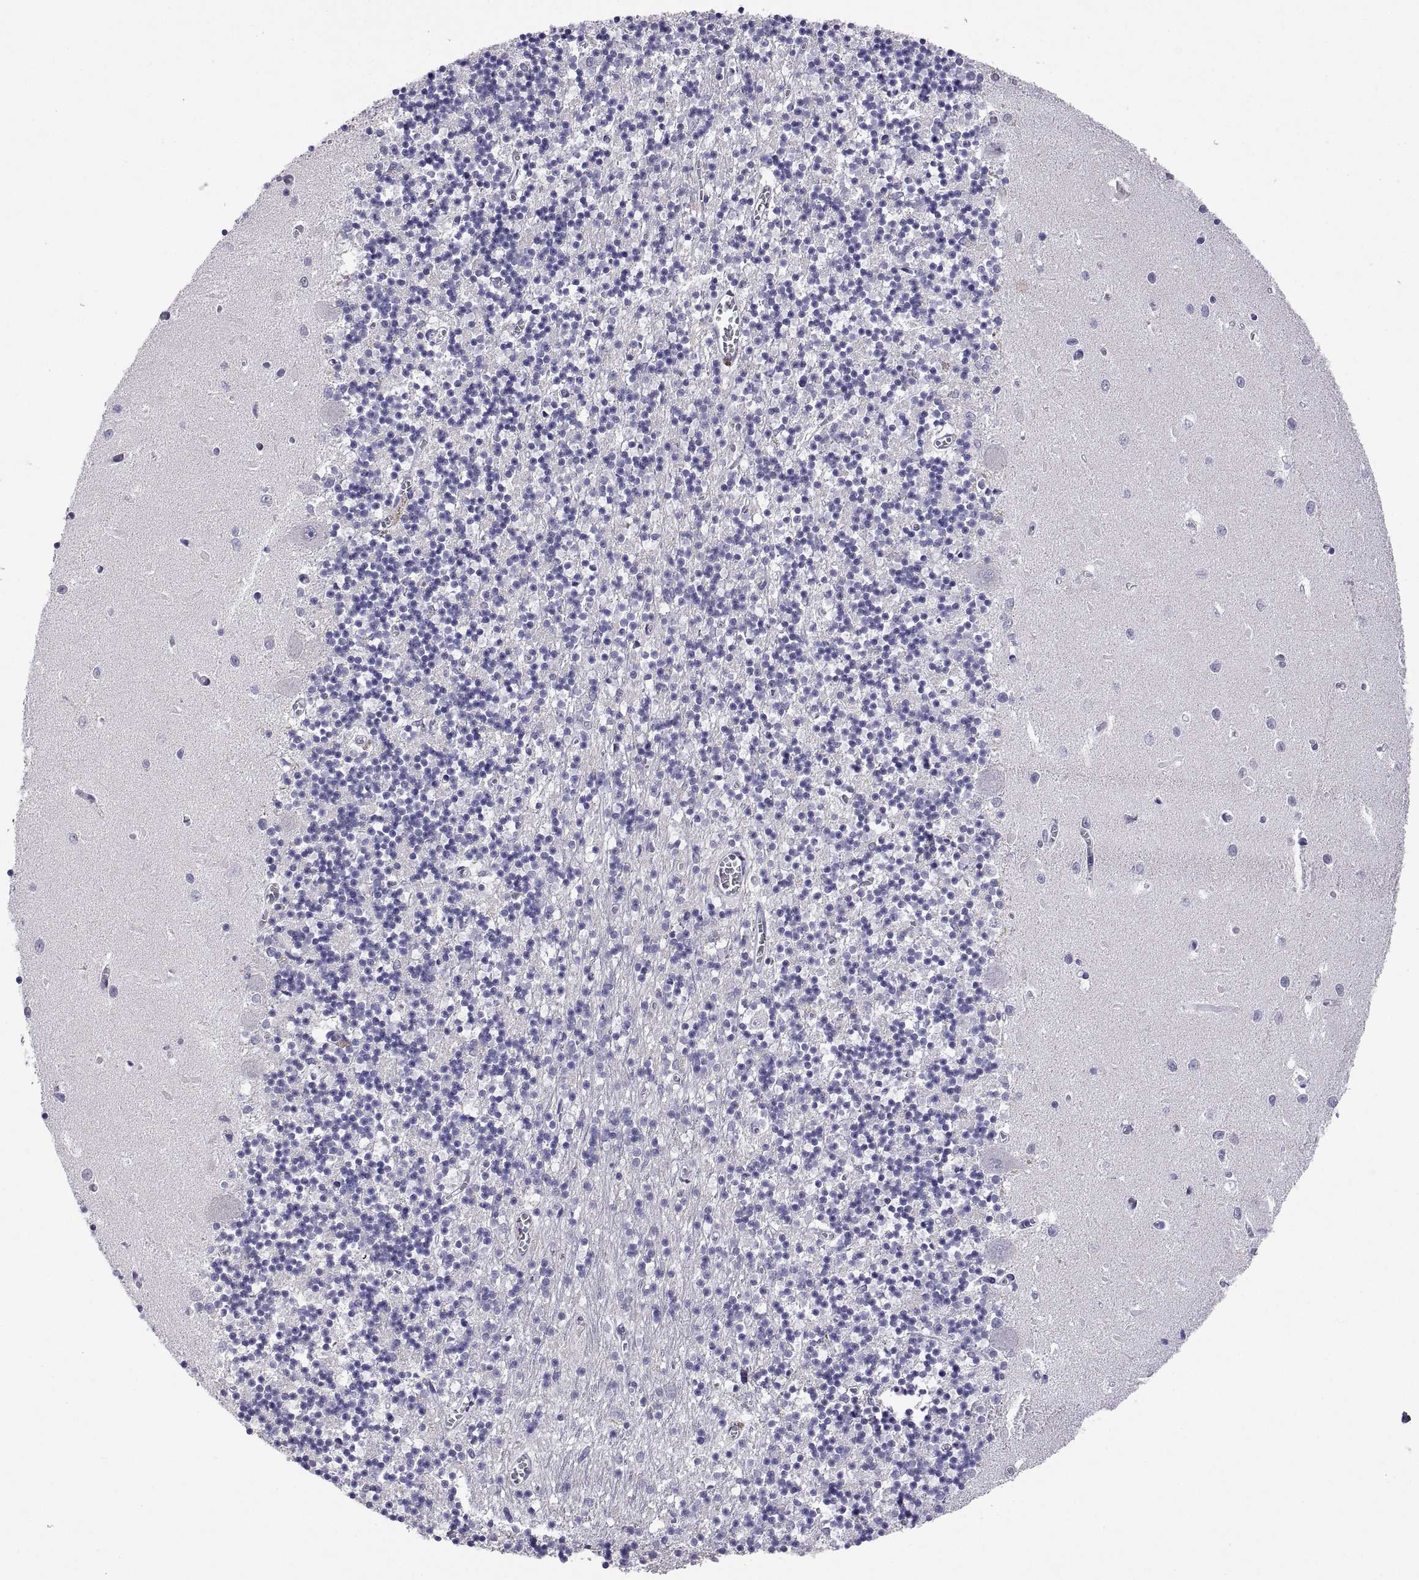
{"staining": {"intensity": "negative", "quantity": "none", "location": "none"}, "tissue": "cerebellum", "cell_type": "Cells in granular layer", "image_type": "normal", "snomed": [{"axis": "morphology", "description": "Normal tissue, NOS"}, {"axis": "topography", "description": "Cerebellum"}], "caption": "Immunohistochemistry of benign cerebellum displays no expression in cells in granular layer. (Immunohistochemistry (ihc), brightfield microscopy, high magnification).", "gene": "MS4A1", "patient": {"sex": "female", "age": 64}}